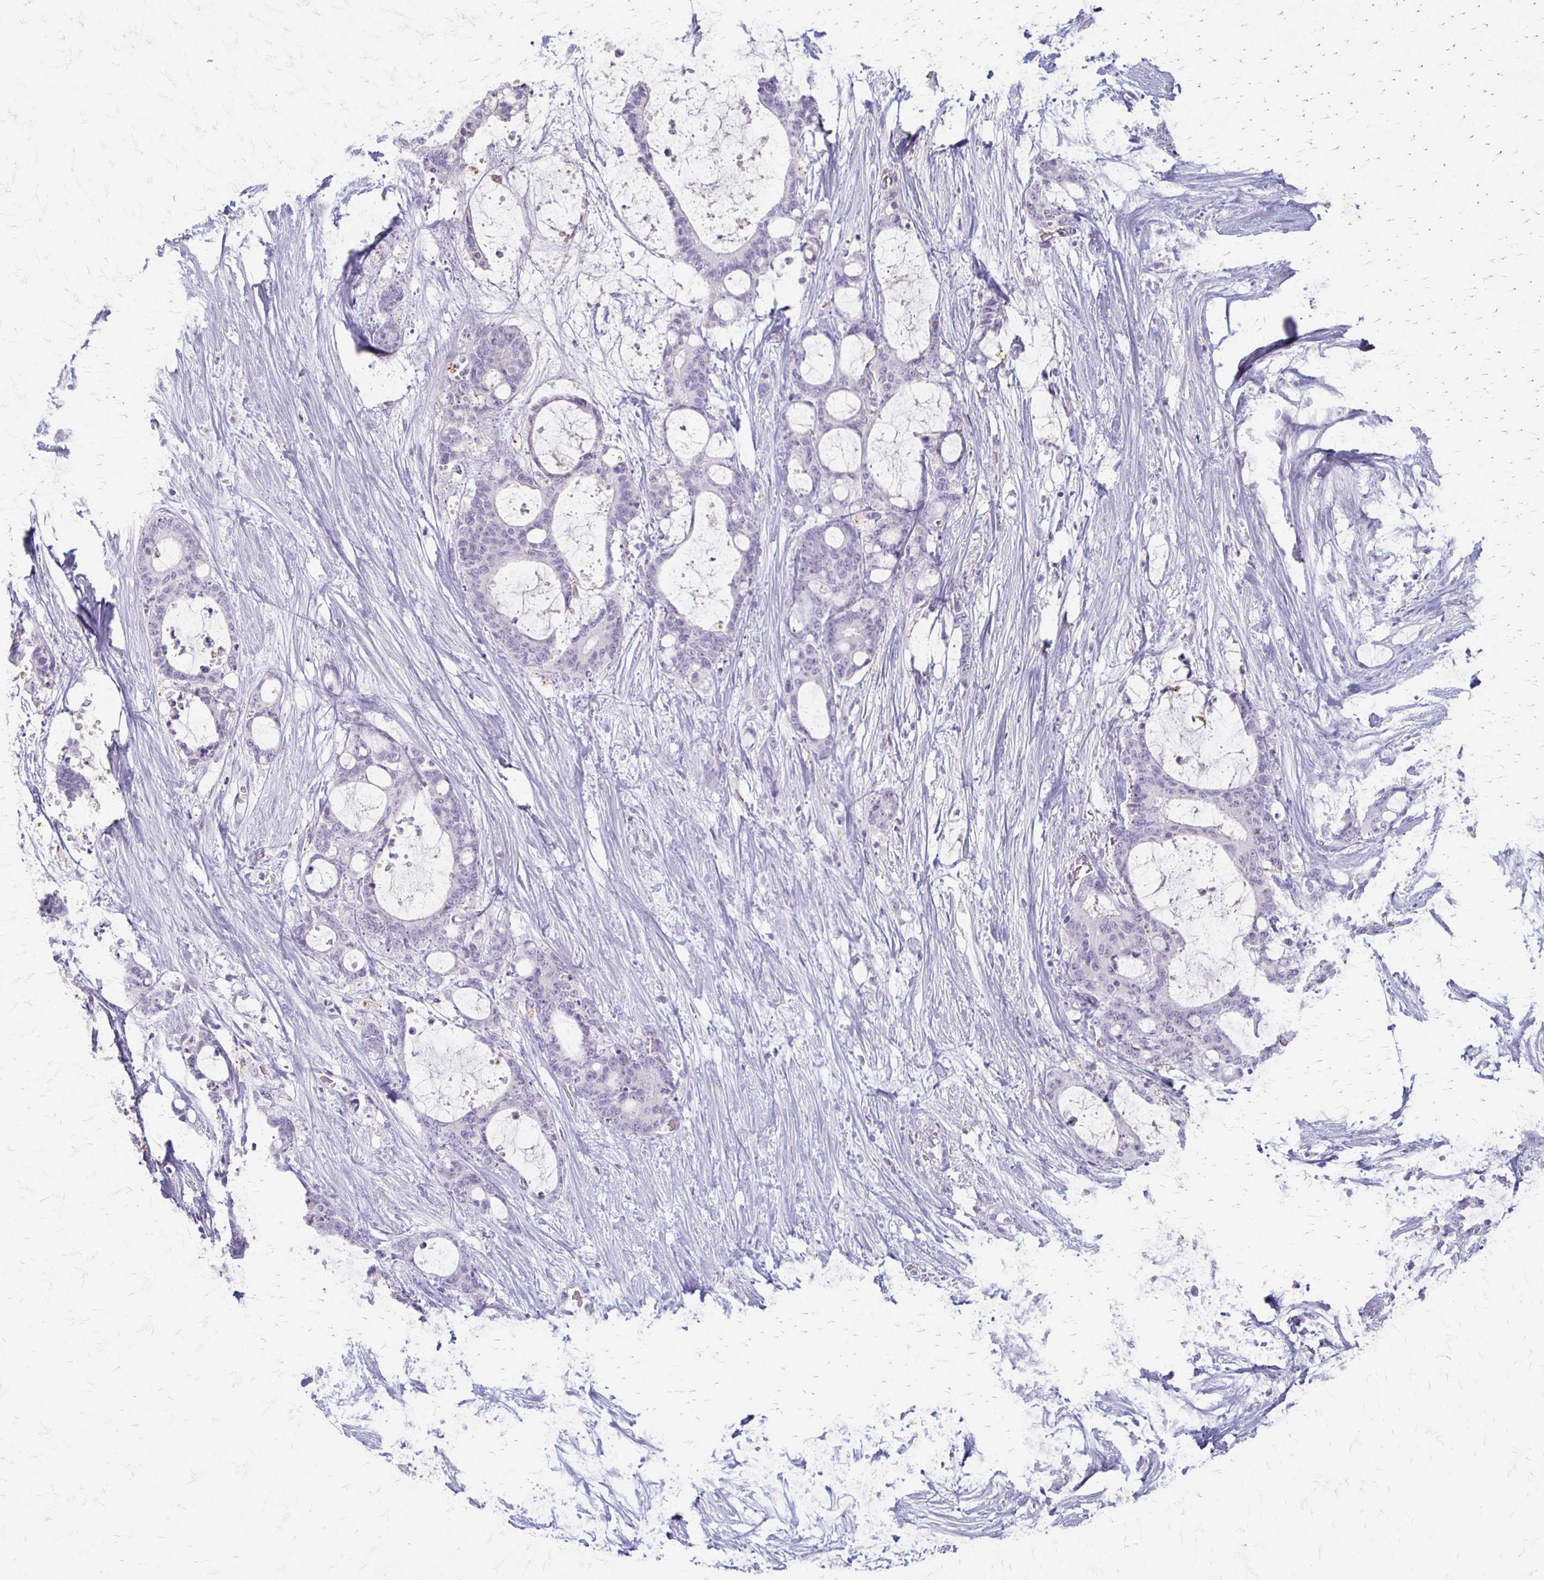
{"staining": {"intensity": "negative", "quantity": "none", "location": "none"}, "tissue": "liver cancer", "cell_type": "Tumor cells", "image_type": "cancer", "snomed": [{"axis": "morphology", "description": "Normal tissue, NOS"}, {"axis": "morphology", "description": "Cholangiocarcinoma"}, {"axis": "topography", "description": "Liver"}, {"axis": "topography", "description": "Peripheral nerve tissue"}], "caption": "Liver cancer stained for a protein using IHC reveals no staining tumor cells.", "gene": "ACP5", "patient": {"sex": "female", "age": 73}}